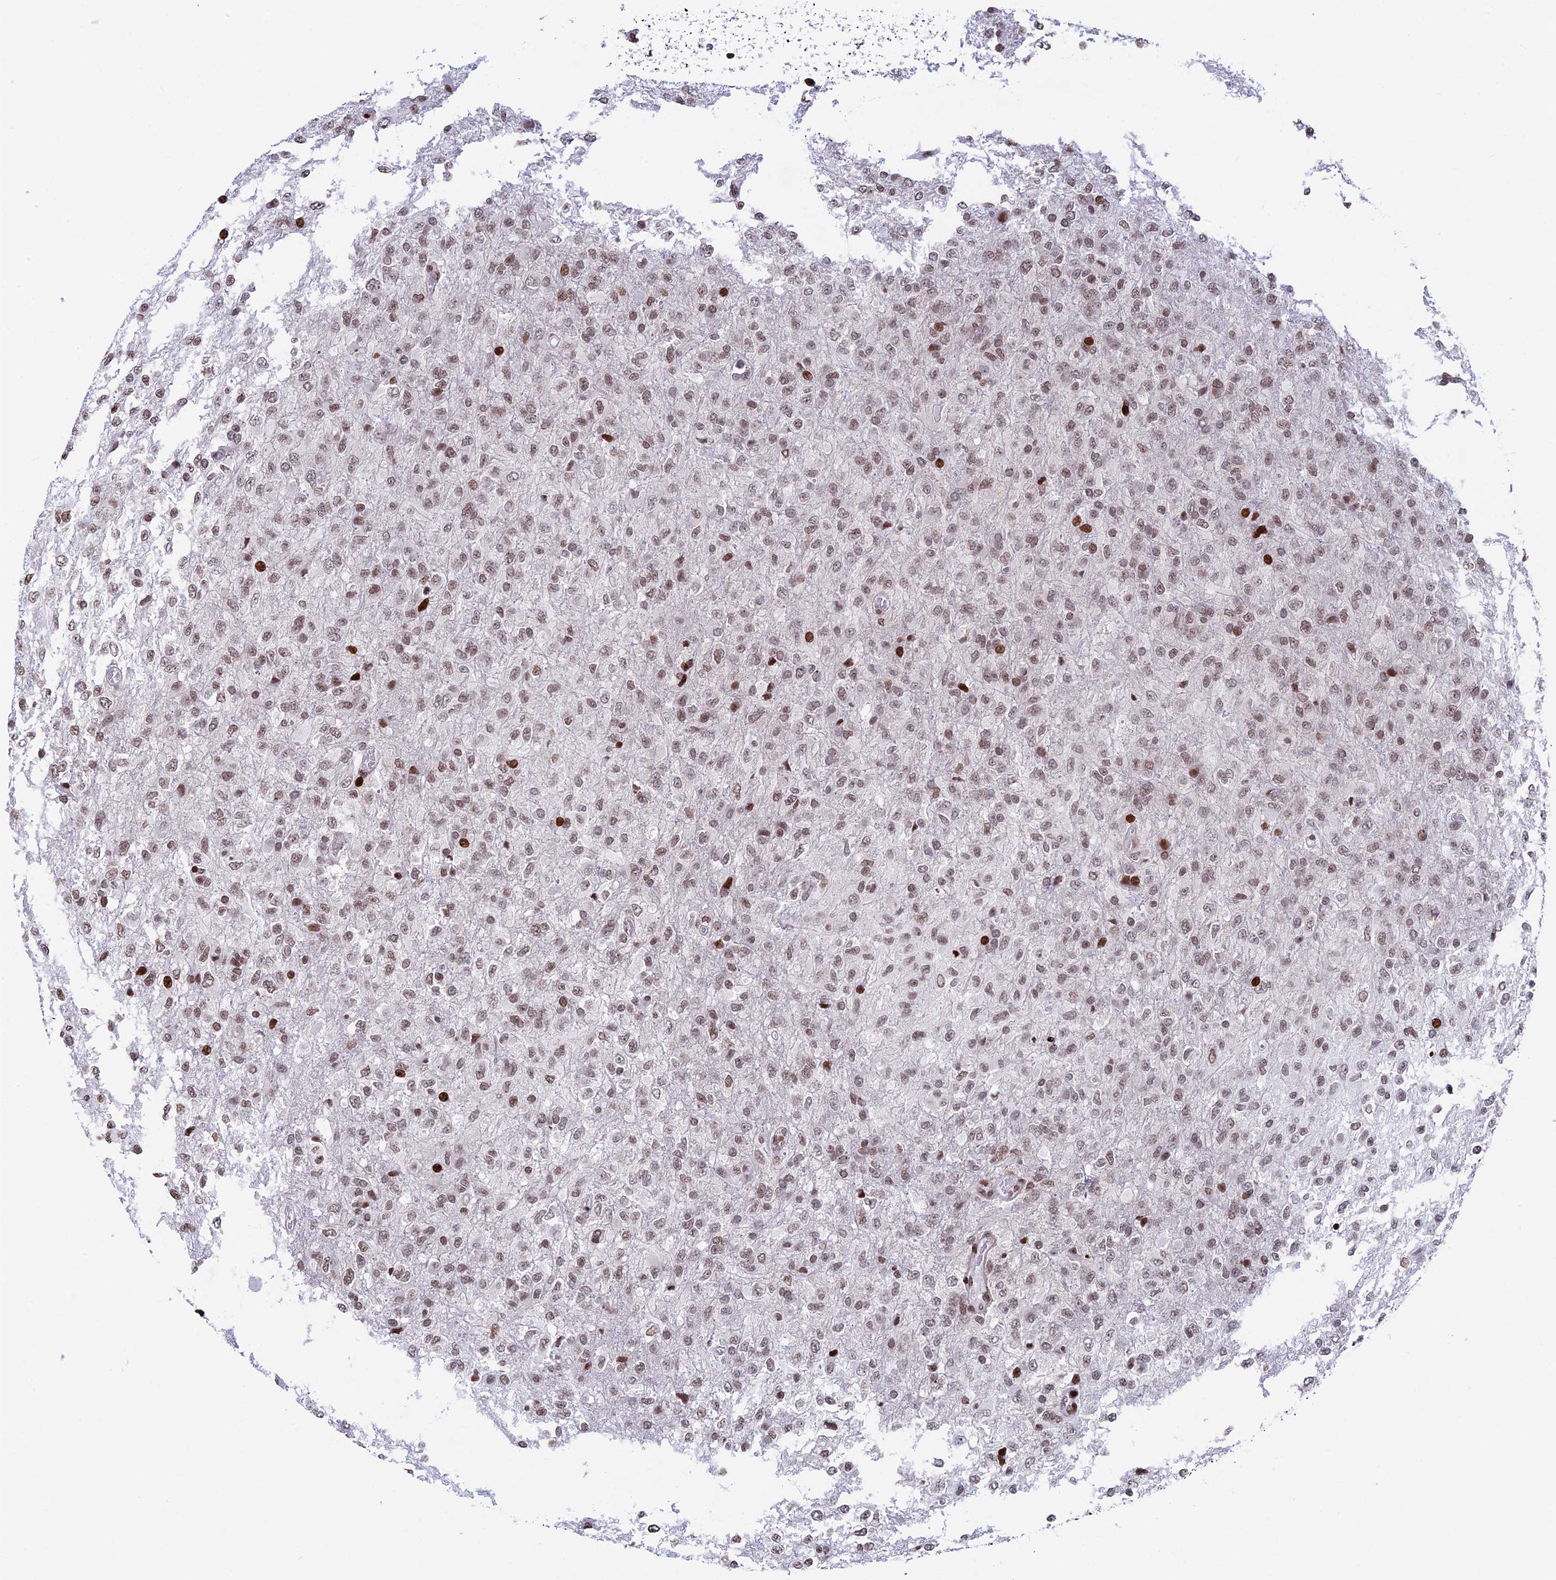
{"staining": {"intensity": "moderate", "quantity": "25%-75%", "location": "nuclear"}, "tissue": "glioma", "cell_type": "Tumor cells", "image_type": "cancer", "snomed": [{"axis": "morphology", "description": "Glioma, malignant, High grade"}, {"axis": "topography", "description": "Brain"}], "caption": "Glioma stained for a protein (brown) exhibits moderate nuclear positive staining in approximately 25%-75% of tumor cells.", "gene": "RPAP1", "patient": {"sex": "female", "age": 74}}